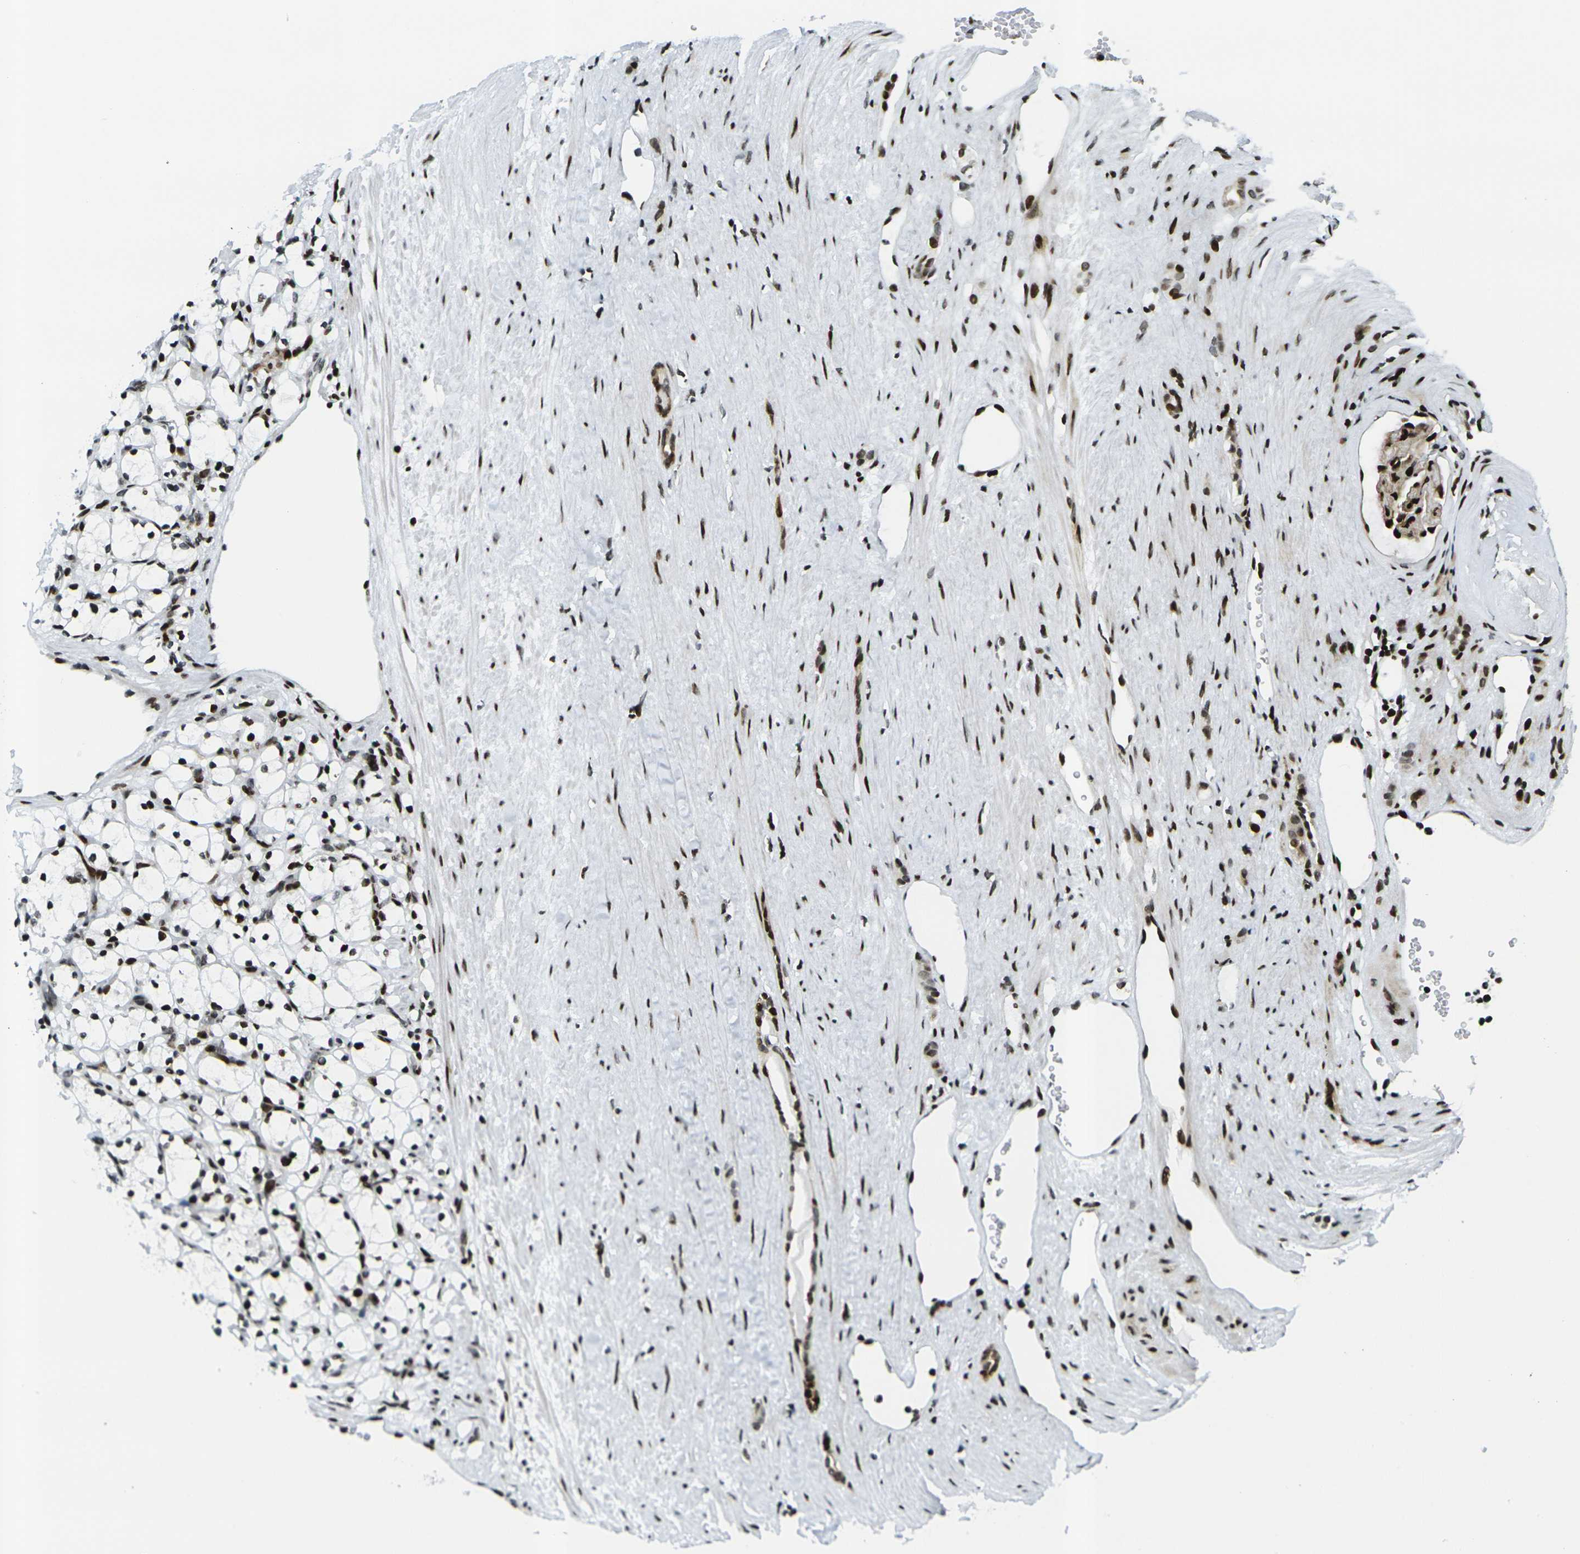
{"staining": {"intensity": "strong", "quantity": ">75%", "location": "nuclear"}, "tissue": "renal cancer", "cell_type": "Tumor cells", "image_type": "cancer", "snomed": [{"axis": "morphology", "description": "Adenocarcinoma, NOS"}, {"axis": "topography", "description": "Kidney"}], "caption": "Immunohistochemical staining of renal cancer displays high levels of strong nuclear positivity in approximately >75% of tumor cells. (Stains: DAB (3,3'-diaminobenzidine) in brown, nuclei in blue, Microscopy: brightfield microscopy at high magnification).", "gene": "H3-3A", "patient": {"sex": "female", "age": 69}}